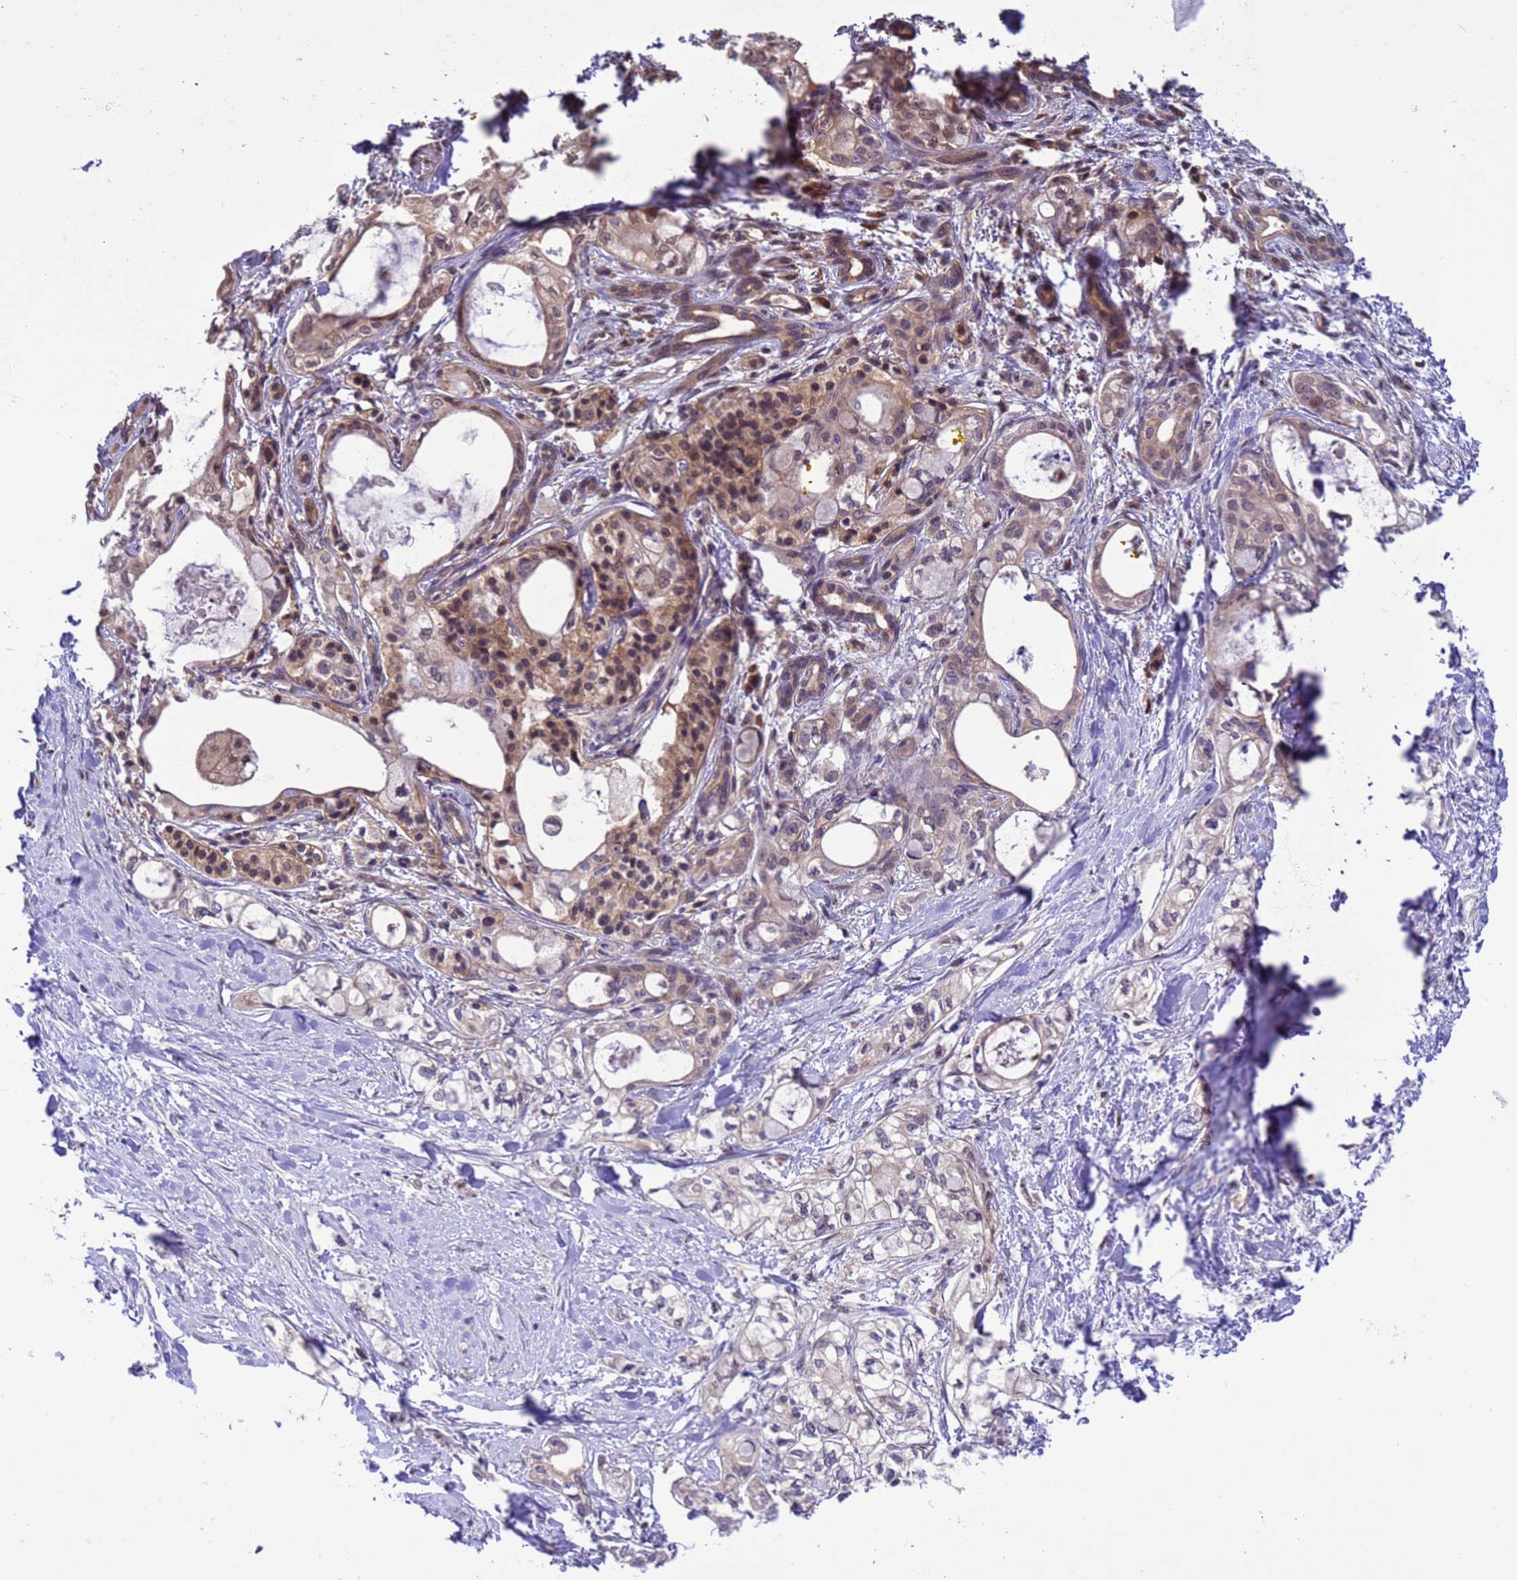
{"staining": {"intensity": "weak", "quantity": "25%-75%", "location": "cytoplasmic/membranous,nuclear"}, "tissue": "pancreatic cancer", "cell_type": "Tumor cells", "image_type": "cancer", "snomed": [{"axis": "morphology", "description": "Adenocarcinoma, NOS"}, {"axis": "topography", "description": "Pancreas"}], "caption": "This is an image of immunohistochemistry staining of adenocarcinoma (pancreatic), which shows weak staining in the cytoplasmic/membranous and nuclear of tumor cells.", "gene": "ZFP69B", "patient": {"sex": "male", "age": 70}}